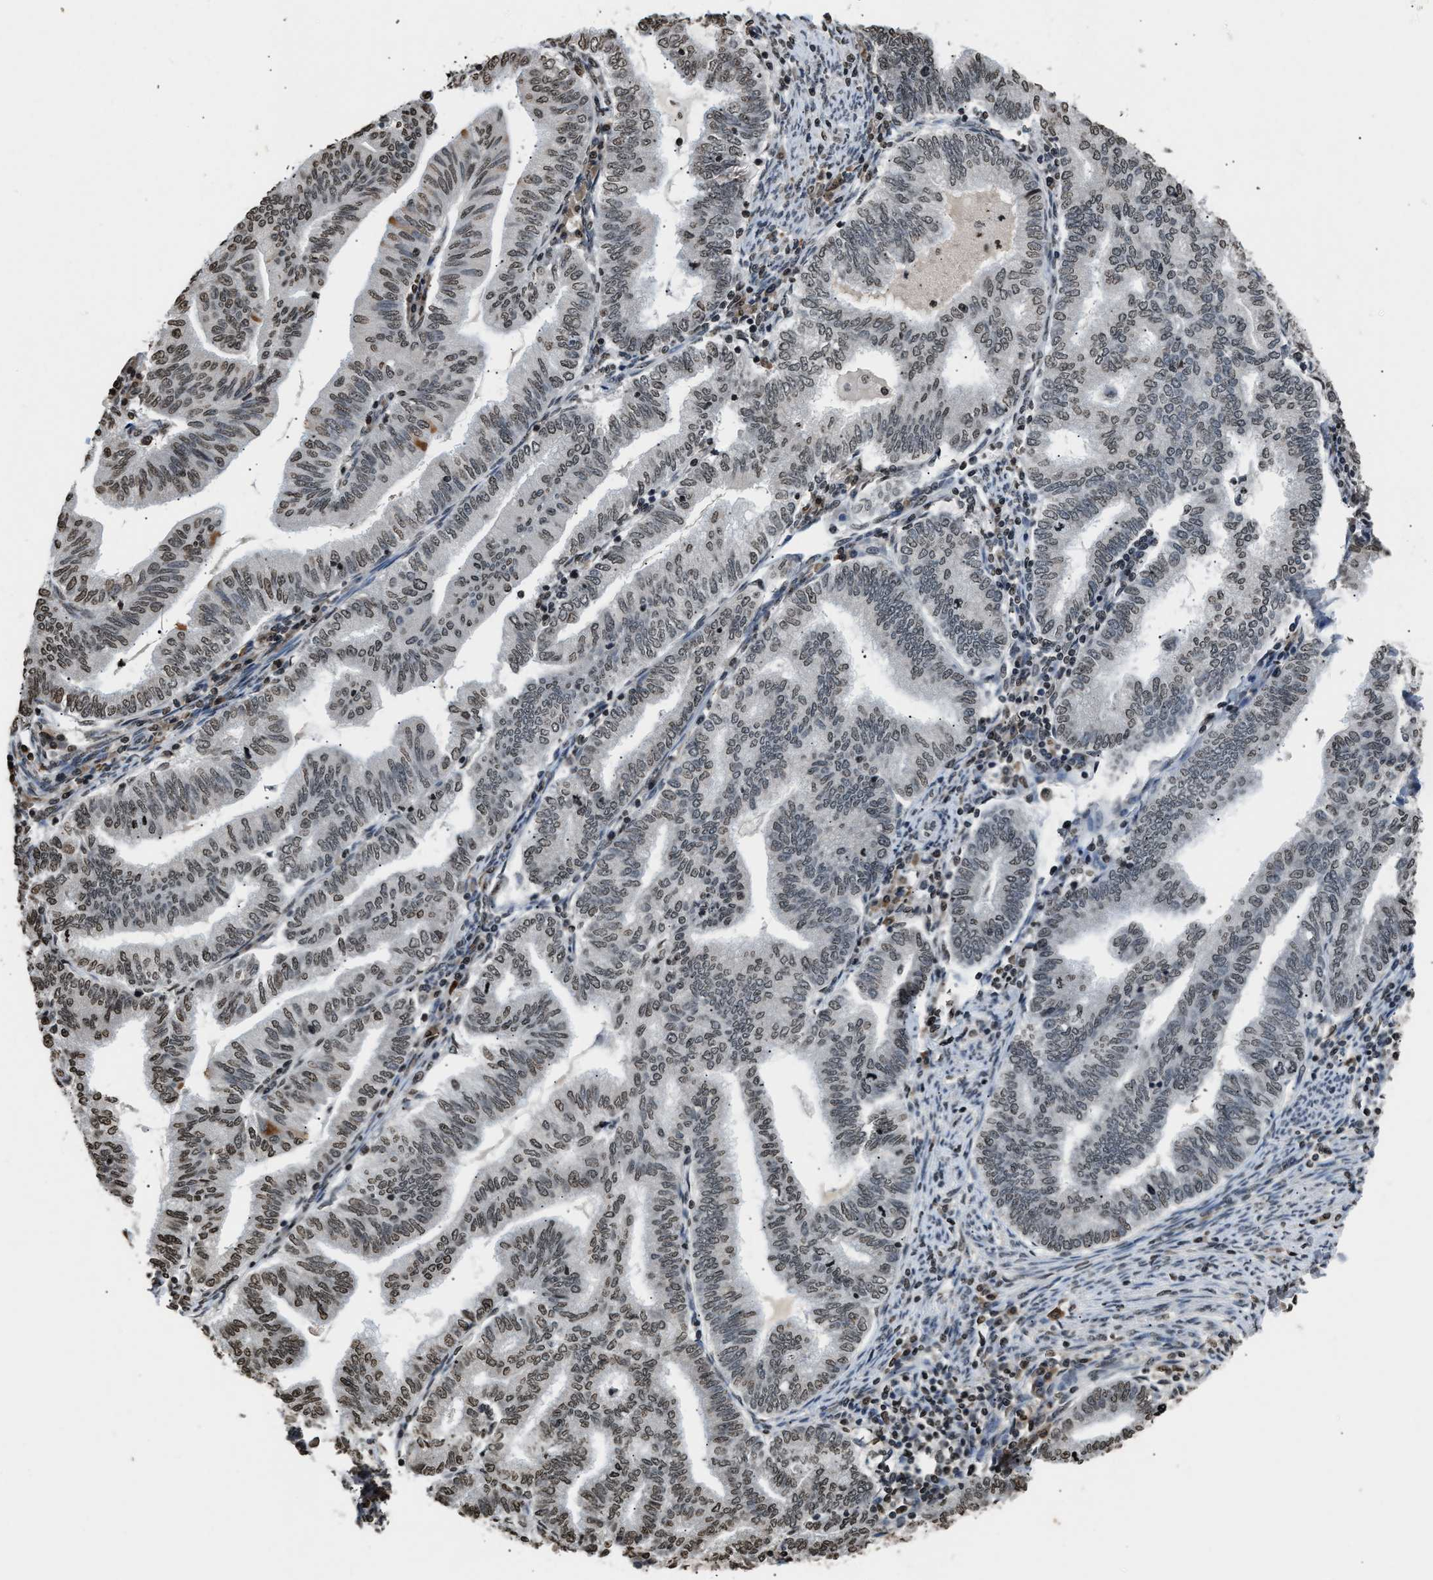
{"staining": {"intensity": "weak", "quantity": "25%-75%", "location": "nuclear"}, "tissue": "endometrial cancer", "cell_type": "Tumor cells", "image_type": "cancer", "snomed": [{"axis": "morphology", "description": "Polyp, NOS"}, {"axis": "morphology", "description": "Adenocarcinoma, NOS"}, {"axis": "morphology", "description": "Adenoma, NOS"}, {"axis": "topography", "description": "Endometrium"}], "caption": "About 25%-75% of tumor cells in endometrial cancer show weak nuclear protein expression as visualized by brown immunohistochemical staining.", "gene": "DNASE1L3", "patient": {"sex": "female", "age": 79}}